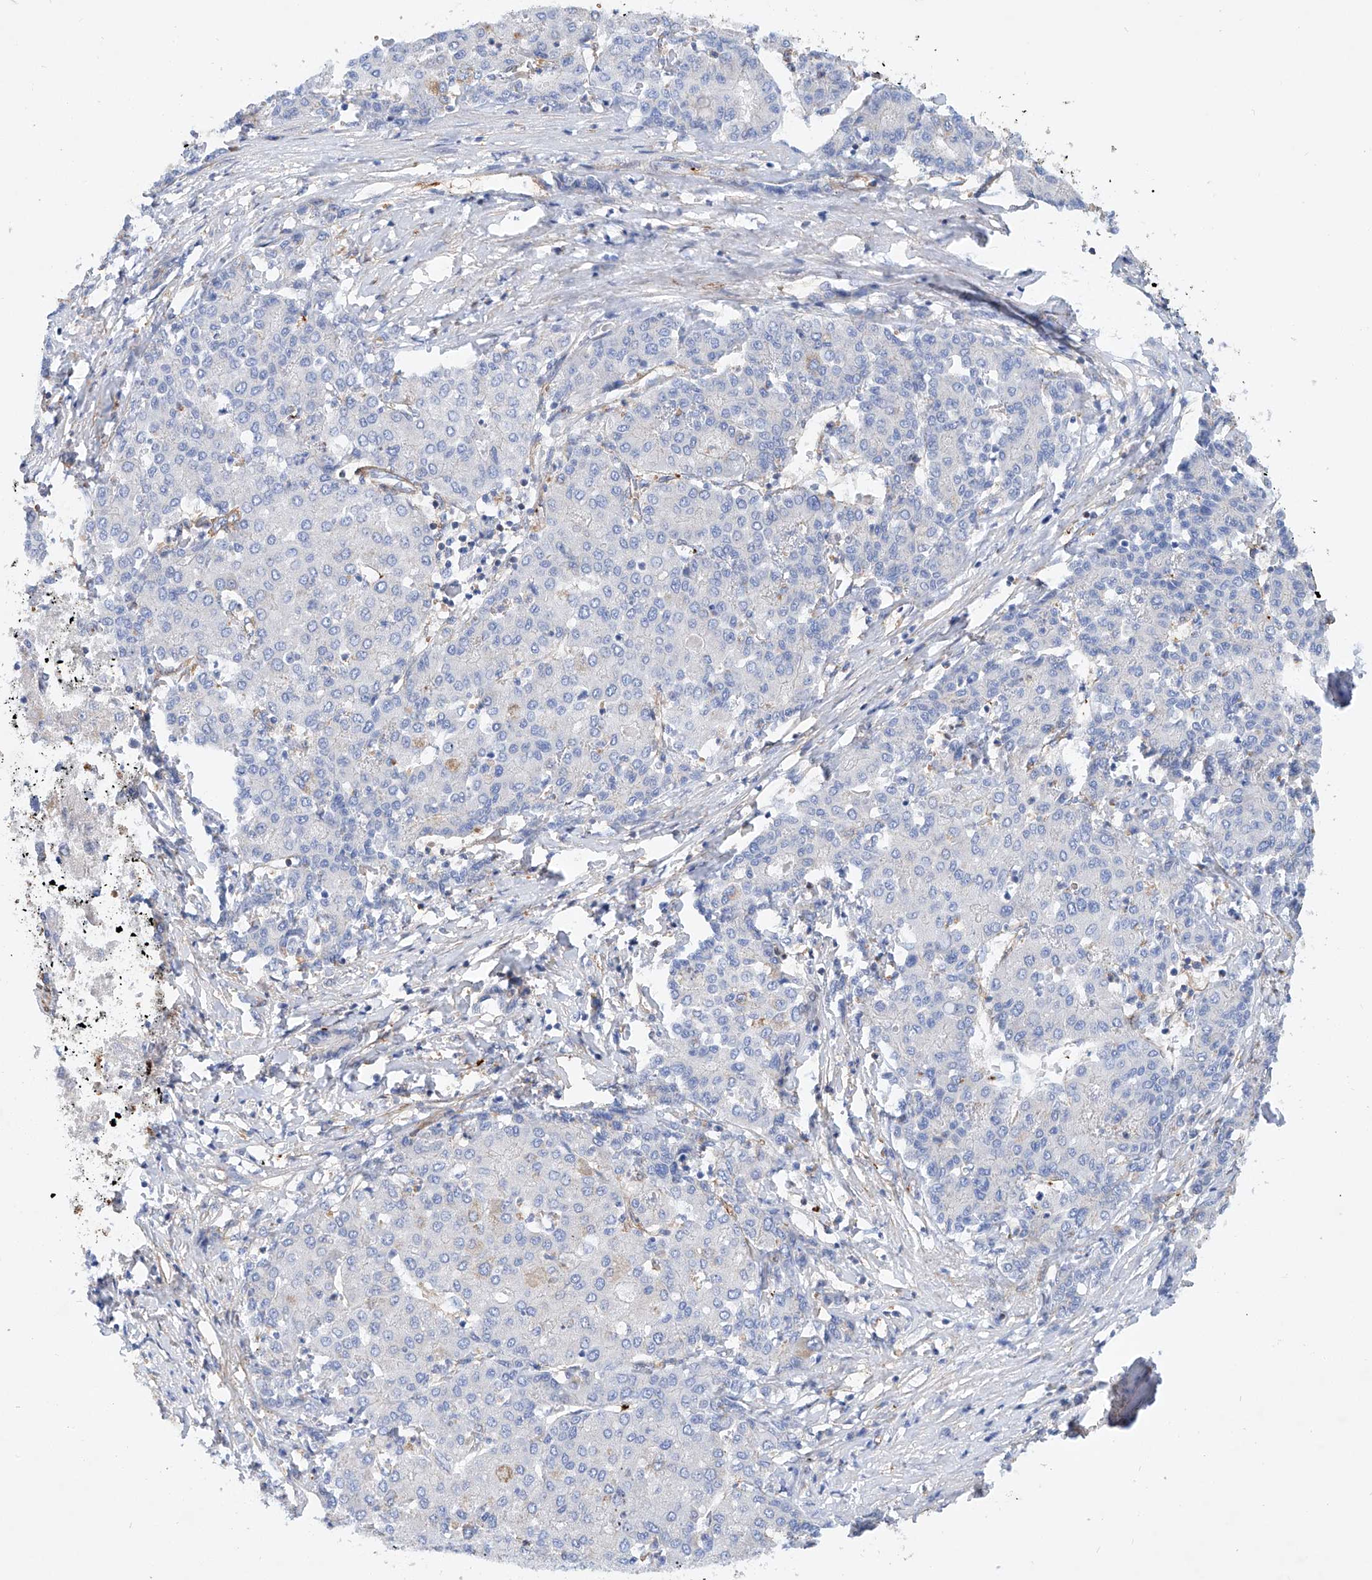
{"staining": {"intensity": "negative", "quantity": "none", "location": "none"}, "tissue": "liver cancer", "cell_type": "Tumor cells", "image_type": "cancer", "snomed": [{"axis": "morphology", "description": "Carcinoma, Hepatocellular, NOS"}, {"axis": "topography", "description": "Liver"}], "caption": "This is an IHC histopathology image of liver cancer. There is no positivity in tumor cells.", "gene": "TAS2R60", "patient": {"sex": "male", "age": 65}}